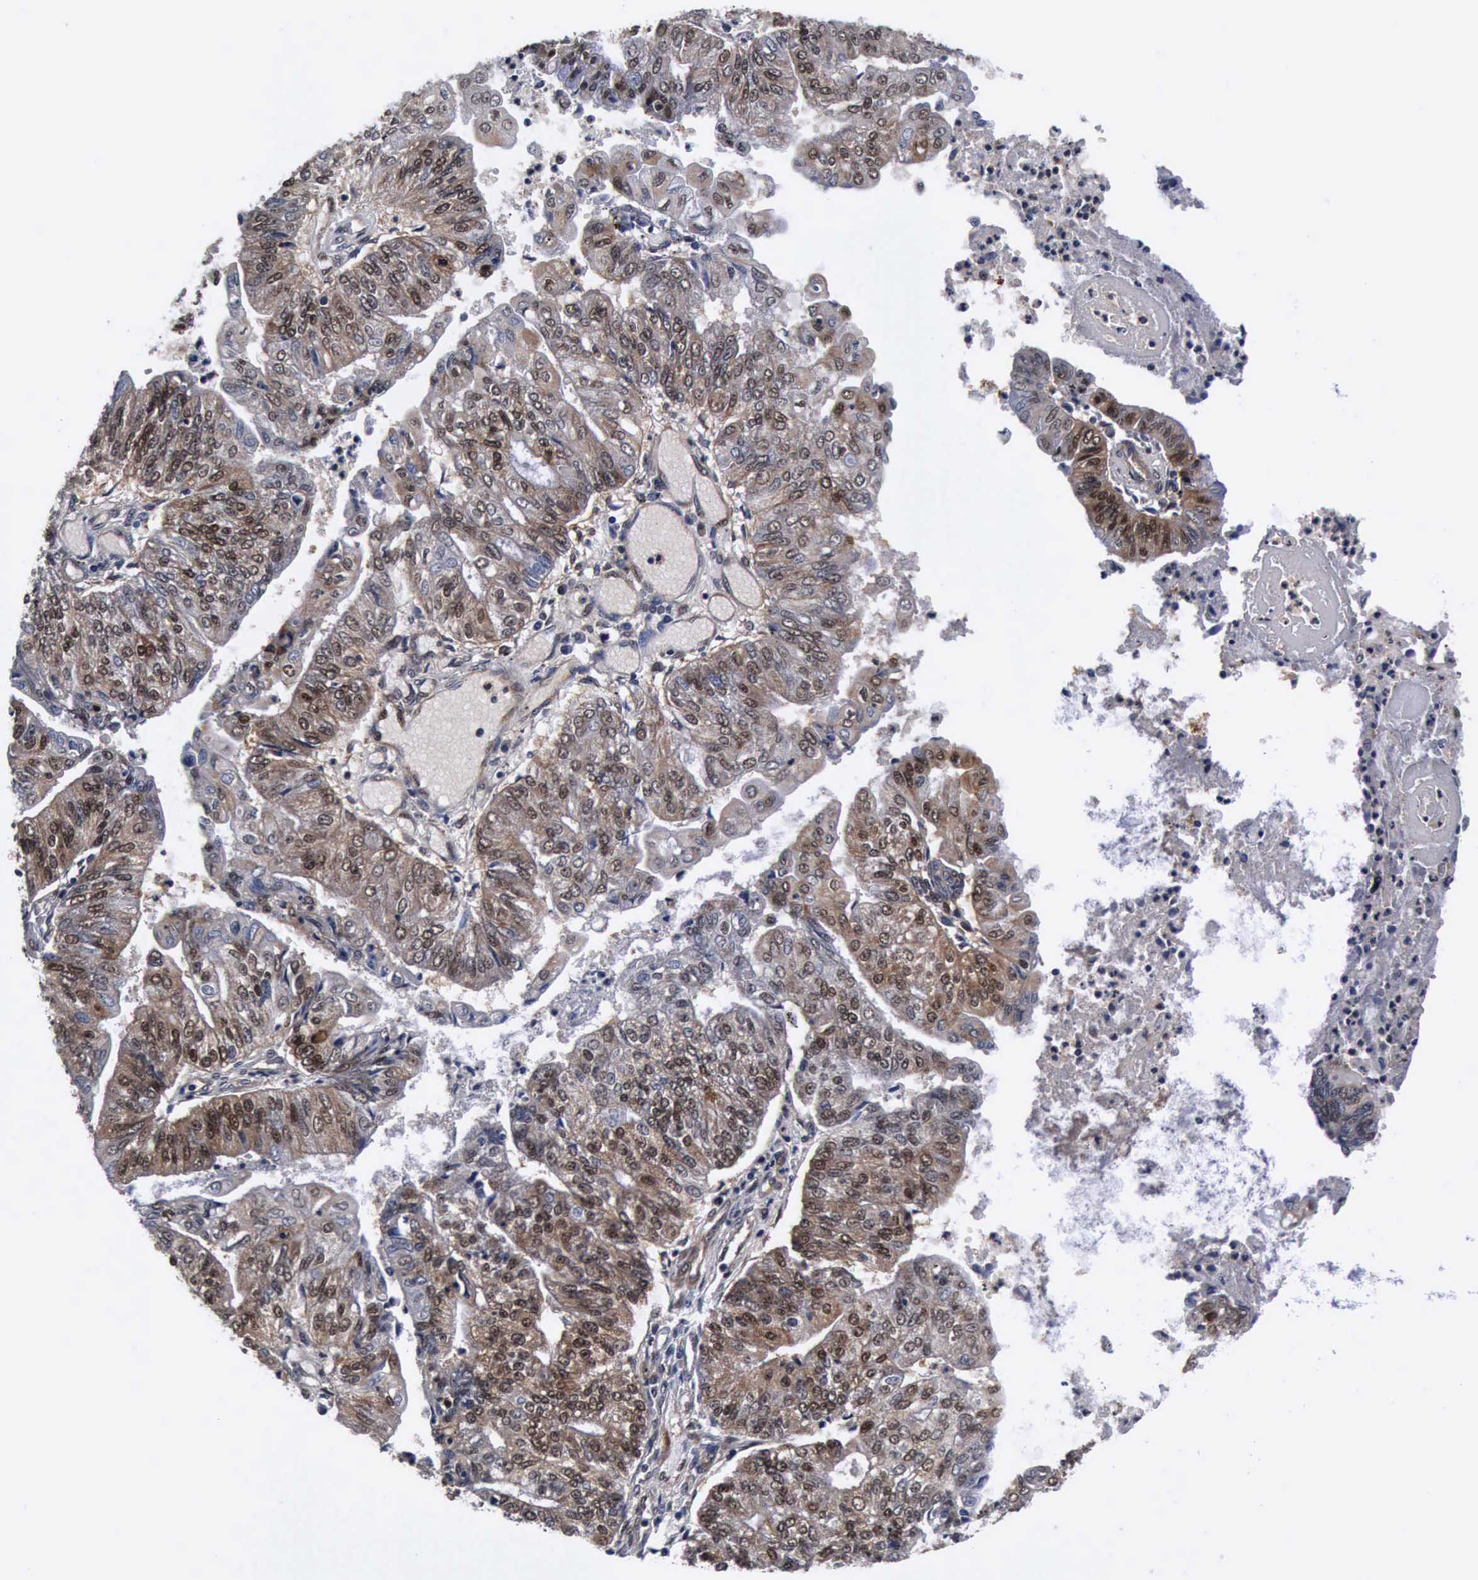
{"staining": {"intensity": "weak", "quantity": "25%-75%", "location": "cytoplasmic/membranous,nuclear"}, "tissue": "endometrial cancer", "cell_type": "Tumor cells", "image_type": "cancer", "snomed": [{"axis": "morphology", "description": "Adenocarcinoma, NOS"}, {"axis": "topography", "description": "Endometrium"}], "caption": "Endometrial adenocarcinoma stained with a brown dye exhibits weak cytoplasmic/membranous and nuclear positive positivity in about 25%-75% of tumor cells.", "gene": "UBC", "patient": {"sex": "female", "age": 59}}